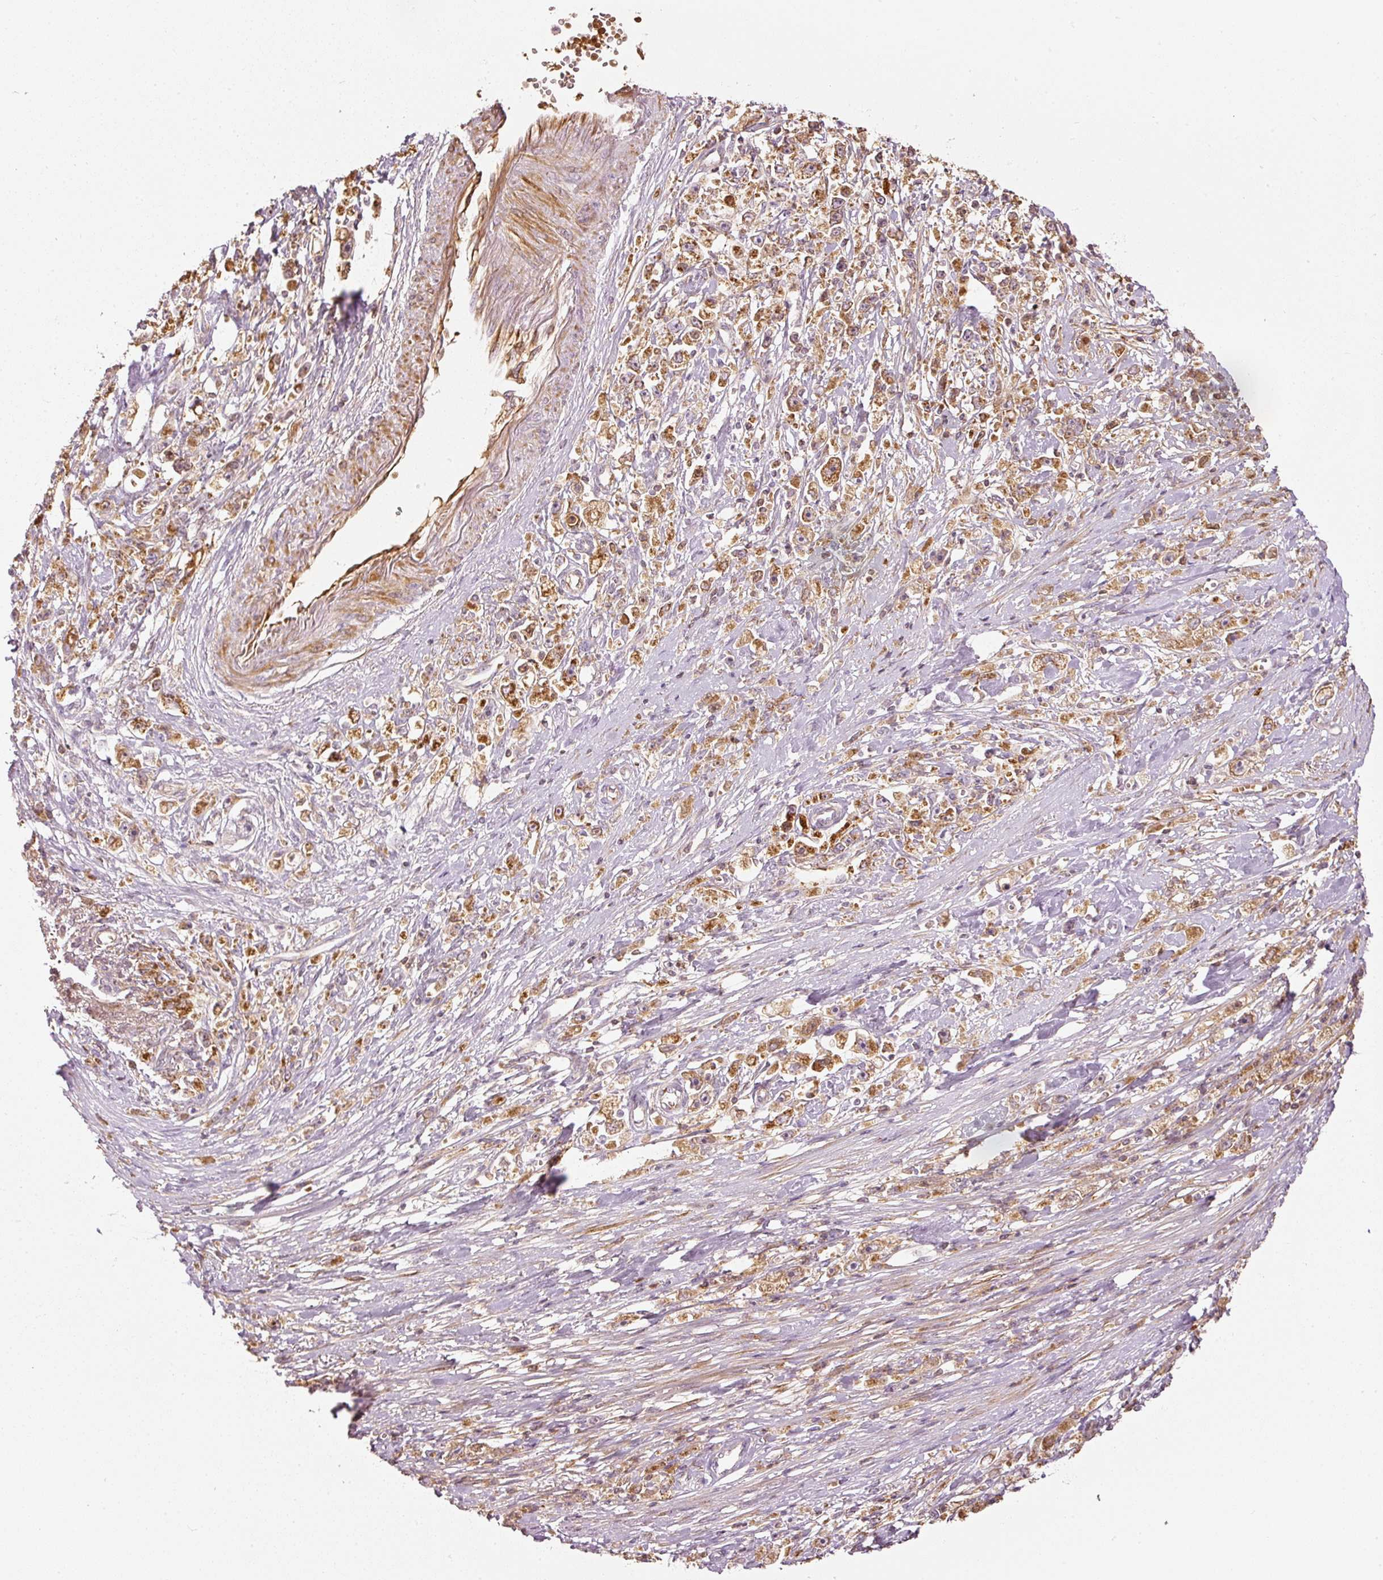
{"staining": {"intensity": "moderate", "quantity": ">75%", "location": "cytoplasmic/membranous"}, "tissue": "stomach cancer", "cell_type": "Tumor cells", "image_type": "cancer", "snomed": [{"axis": "morphology", "description": "Adenocarcinoma, NOS"}, {"axis": "topography", "description": "Stomach"}], "caption": "Moderate cytoplasmic/membranous protein positivity is present in about >75% of tumor cells in stomach cancer (adenocarcinoma).", "gene": "SERPING1", "patient": {"sex": "female", "age": 59}}